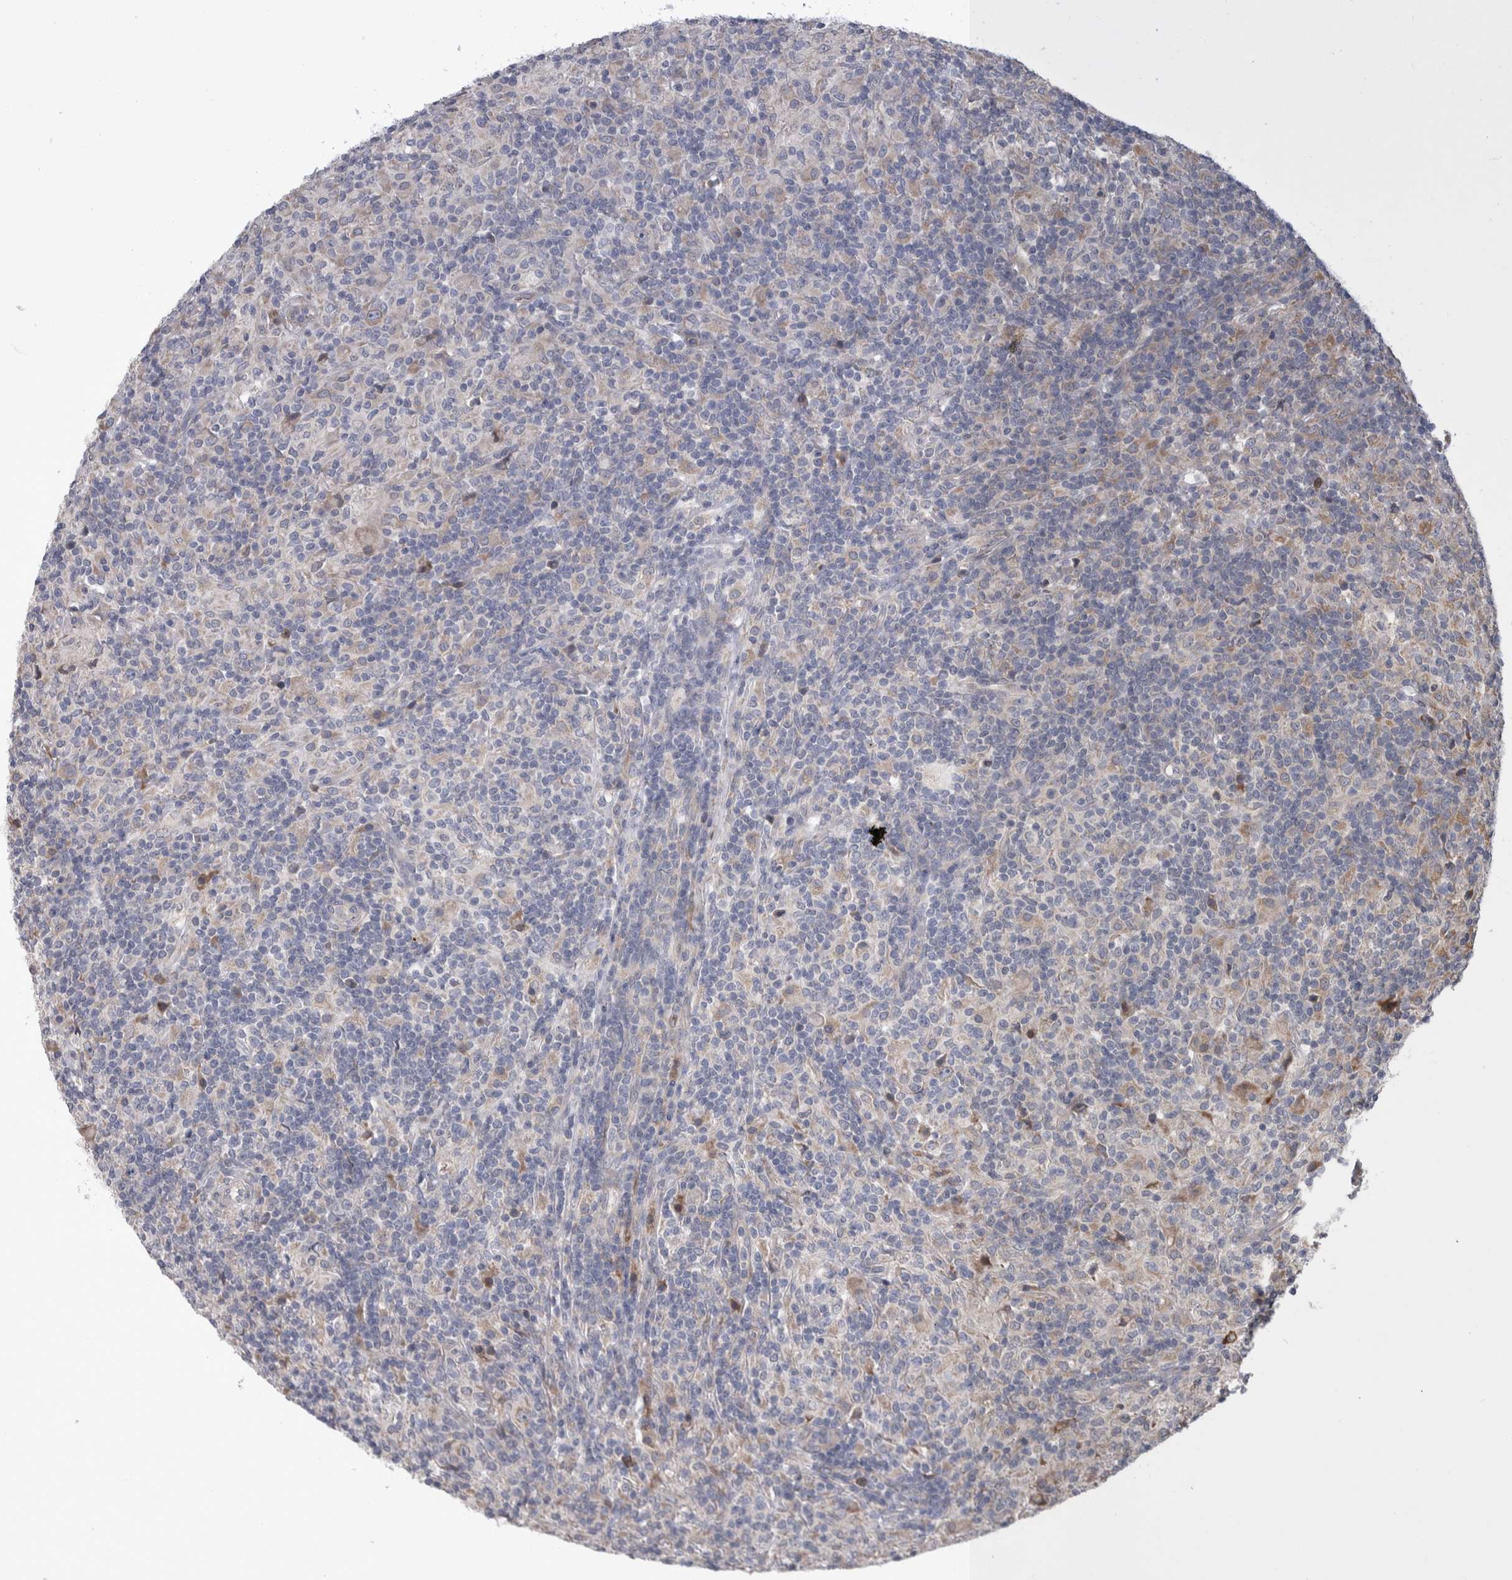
{"staining": {"intensity": "weak", "quantity": ">75%", "location": "cytoplasmic/membranous"}, "tissue": "lymphoma", "cell_type": "Tumor cells", "image_type": "cancer", "snomed": [{"axis": "morphology", "description": "Hodgkin's disease, NOS"}, {"axis": "topography", "description": "Lymph node"}], "caption": "Immunohistochemistry (IHC) histopathology image of neoplastic tissue: human lymphoma stained using IHC shows low levels of weak protein expression localized specifically in the cytoplasmic/membranous of tumor cells, appearing as a cytoplasmic/membranous brown color.", "gene": "IBTK", "patient": {"sex": "male", "age": 70}}